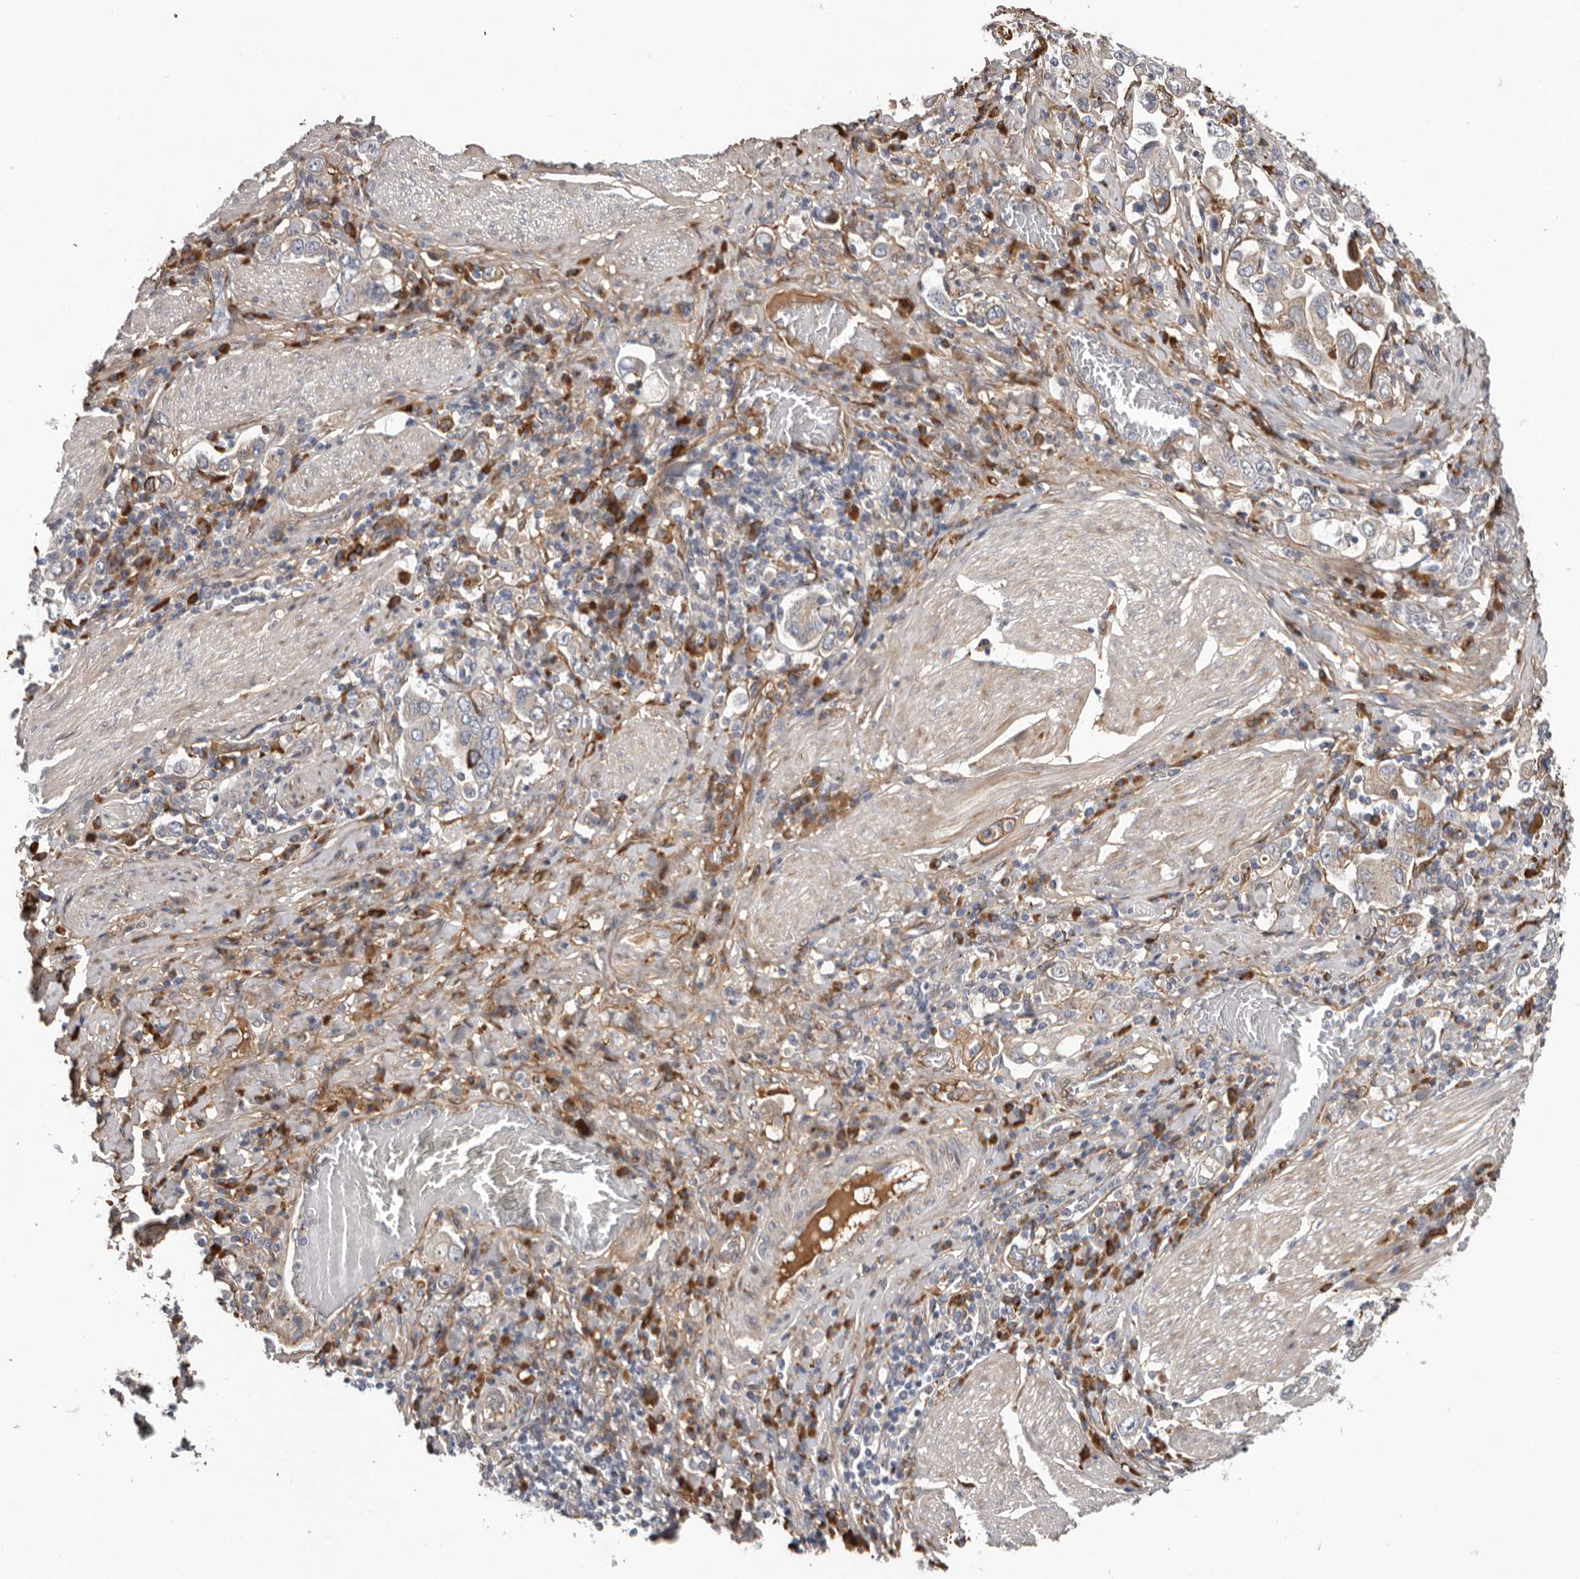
{"staining": {"intensity": "moderate", "quantity": "<25%", "location": "cytoplasmic/membranous"}, "tissue": "stomach cancer", "cell_type": "Tumor cells", "image_type": "cancer", "snomed": [{"axis": "morphology", "description": "Adenocarcinoma, NOS"}, {"axis": "topography", "description": "Stomach, upper"}], "caption": "Adenocarcinoma (stomach) stained with a brown dye shows moderate cytoplasmic/membranous positive expression in about <25% of tumor cells.", "gene": "ATXN3L", "patient": {"sex": "male", "age": 62}}